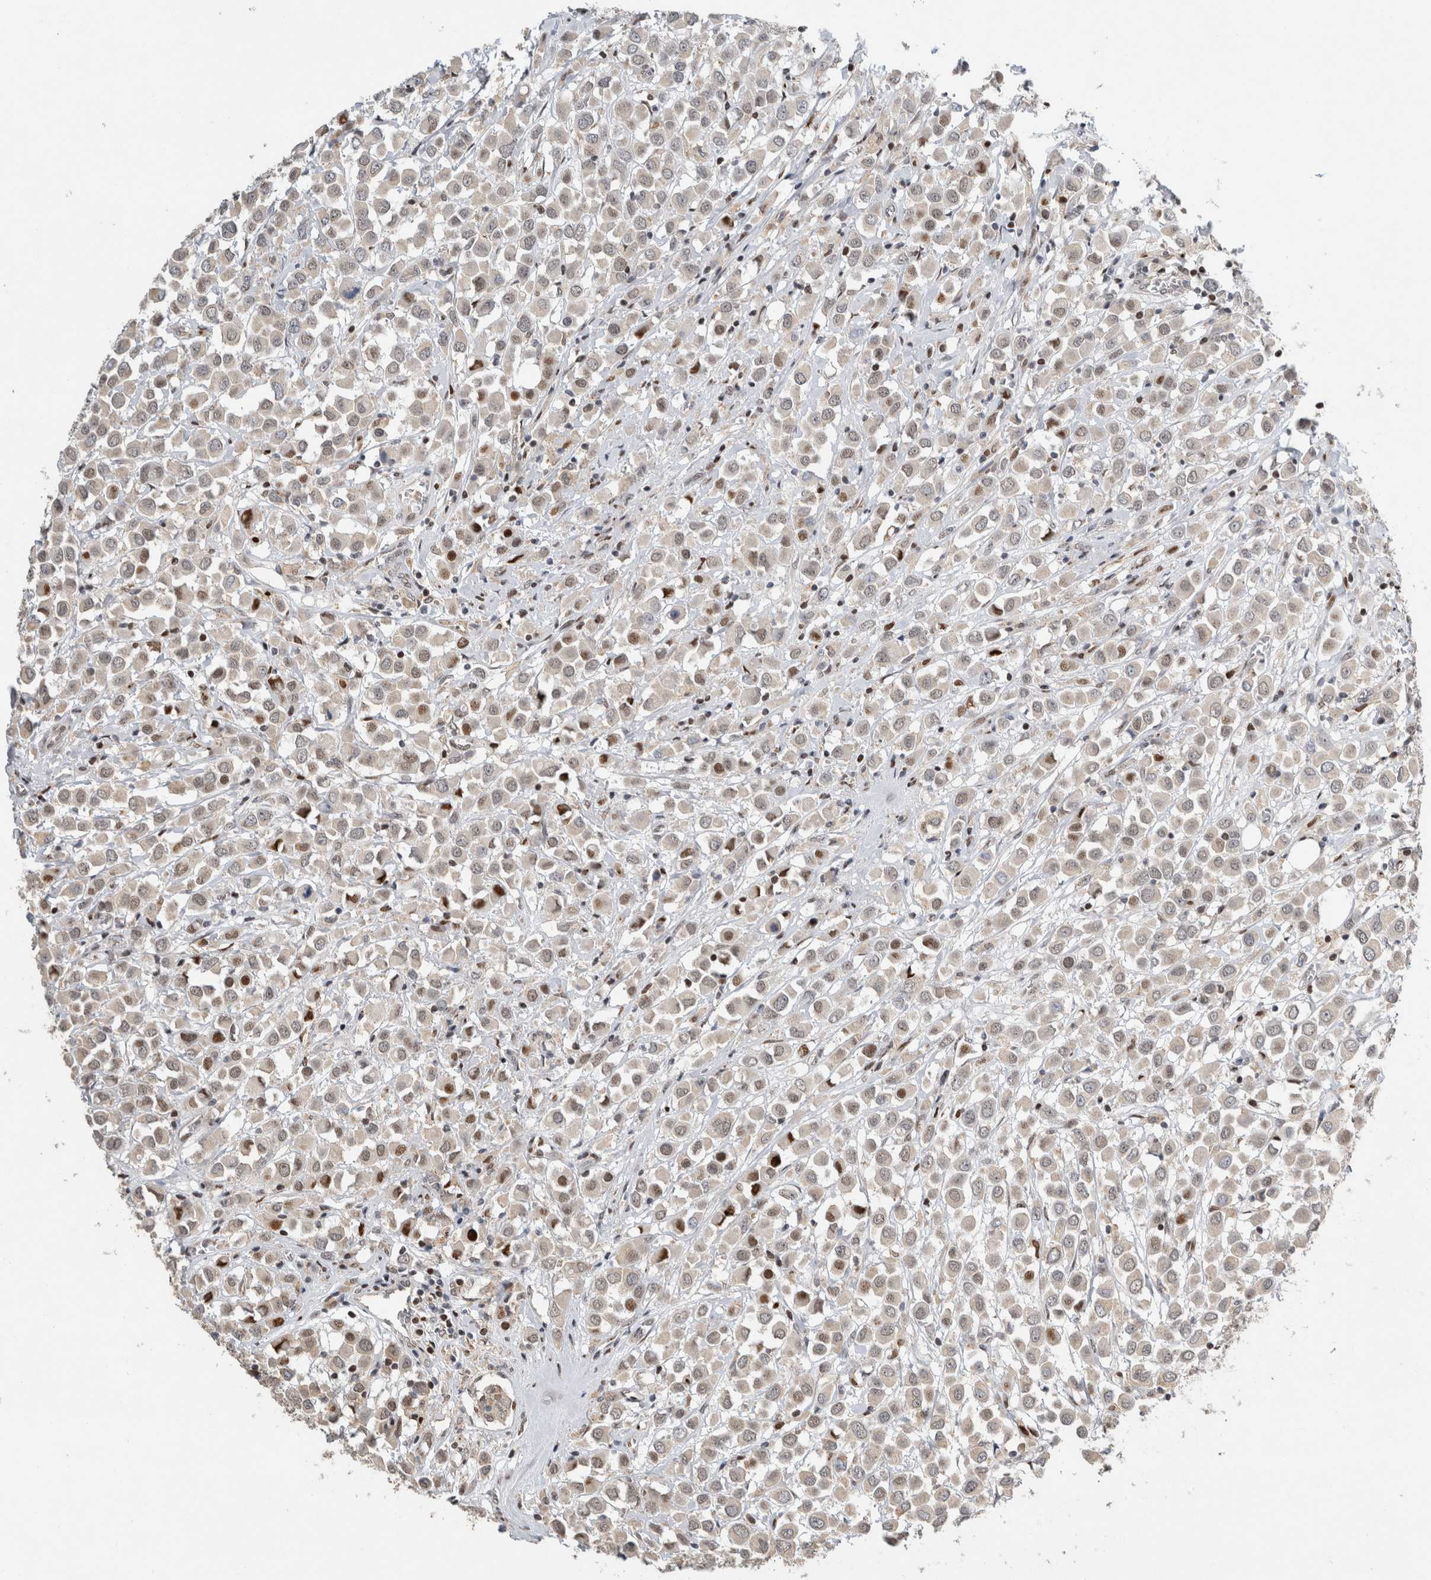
{"staining": {"intensity": "moderate", "quantity": "<25%", "location": "nuclear"}, "tissue": "breast cancer", "cell_type": "Tumor cells", "image_type": "cancer", "snomed": [{"axis": "morphology", "description": "Duct carcinoma"}, {"axis": "topography", "description": "Breast"}], "caption": "This histopathology image reveals immunohistochemistry staining of human breast cancer, with low moderate nuclear staining in about <25% of tumor cells.", "gene": "C8orf58", "patient": {"sex": "female", "age": 61}}